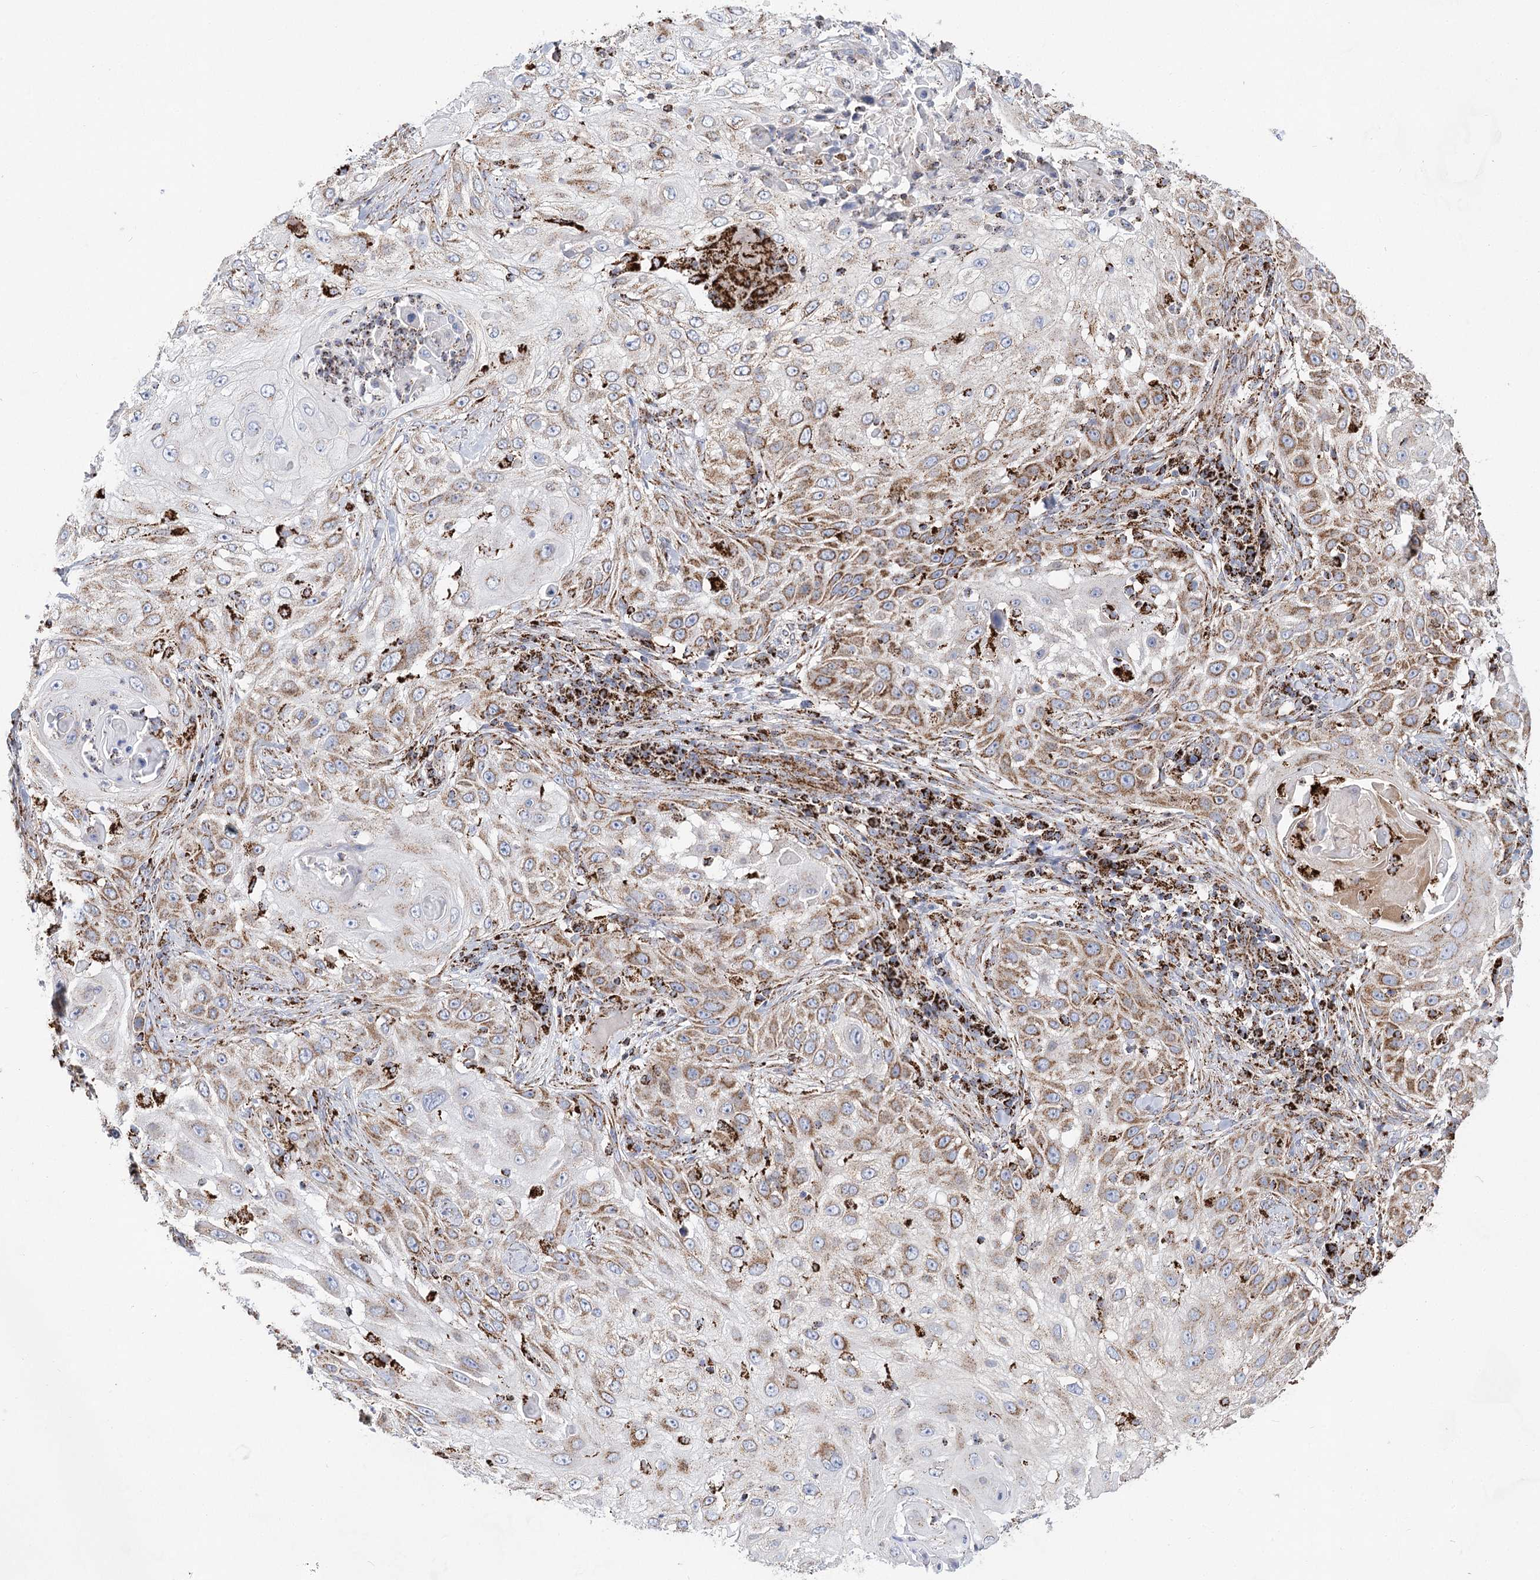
{"staining": {"intensity": "moderate", "quantity": ">75%", "location": "cytoplasmic/membranous"}, "tissue": "skin cancer", "cell_type": "Tumor cells", "image_type": "cancer", "snomed": [{"axis": "morphology", "description": "Squamous cell carcinoma, NOS"}, {"axis": "topography", "description": "Skin"}], "caption": "Moderate cytoplasmic/membranous staining for a protein is present in approximately >75% of tumor cells of squamous cell carcinoma (skin) using immunohistochemistry (IHC).", "gene": "NADK2", "patient": {"sex": "female", "age": 44}}